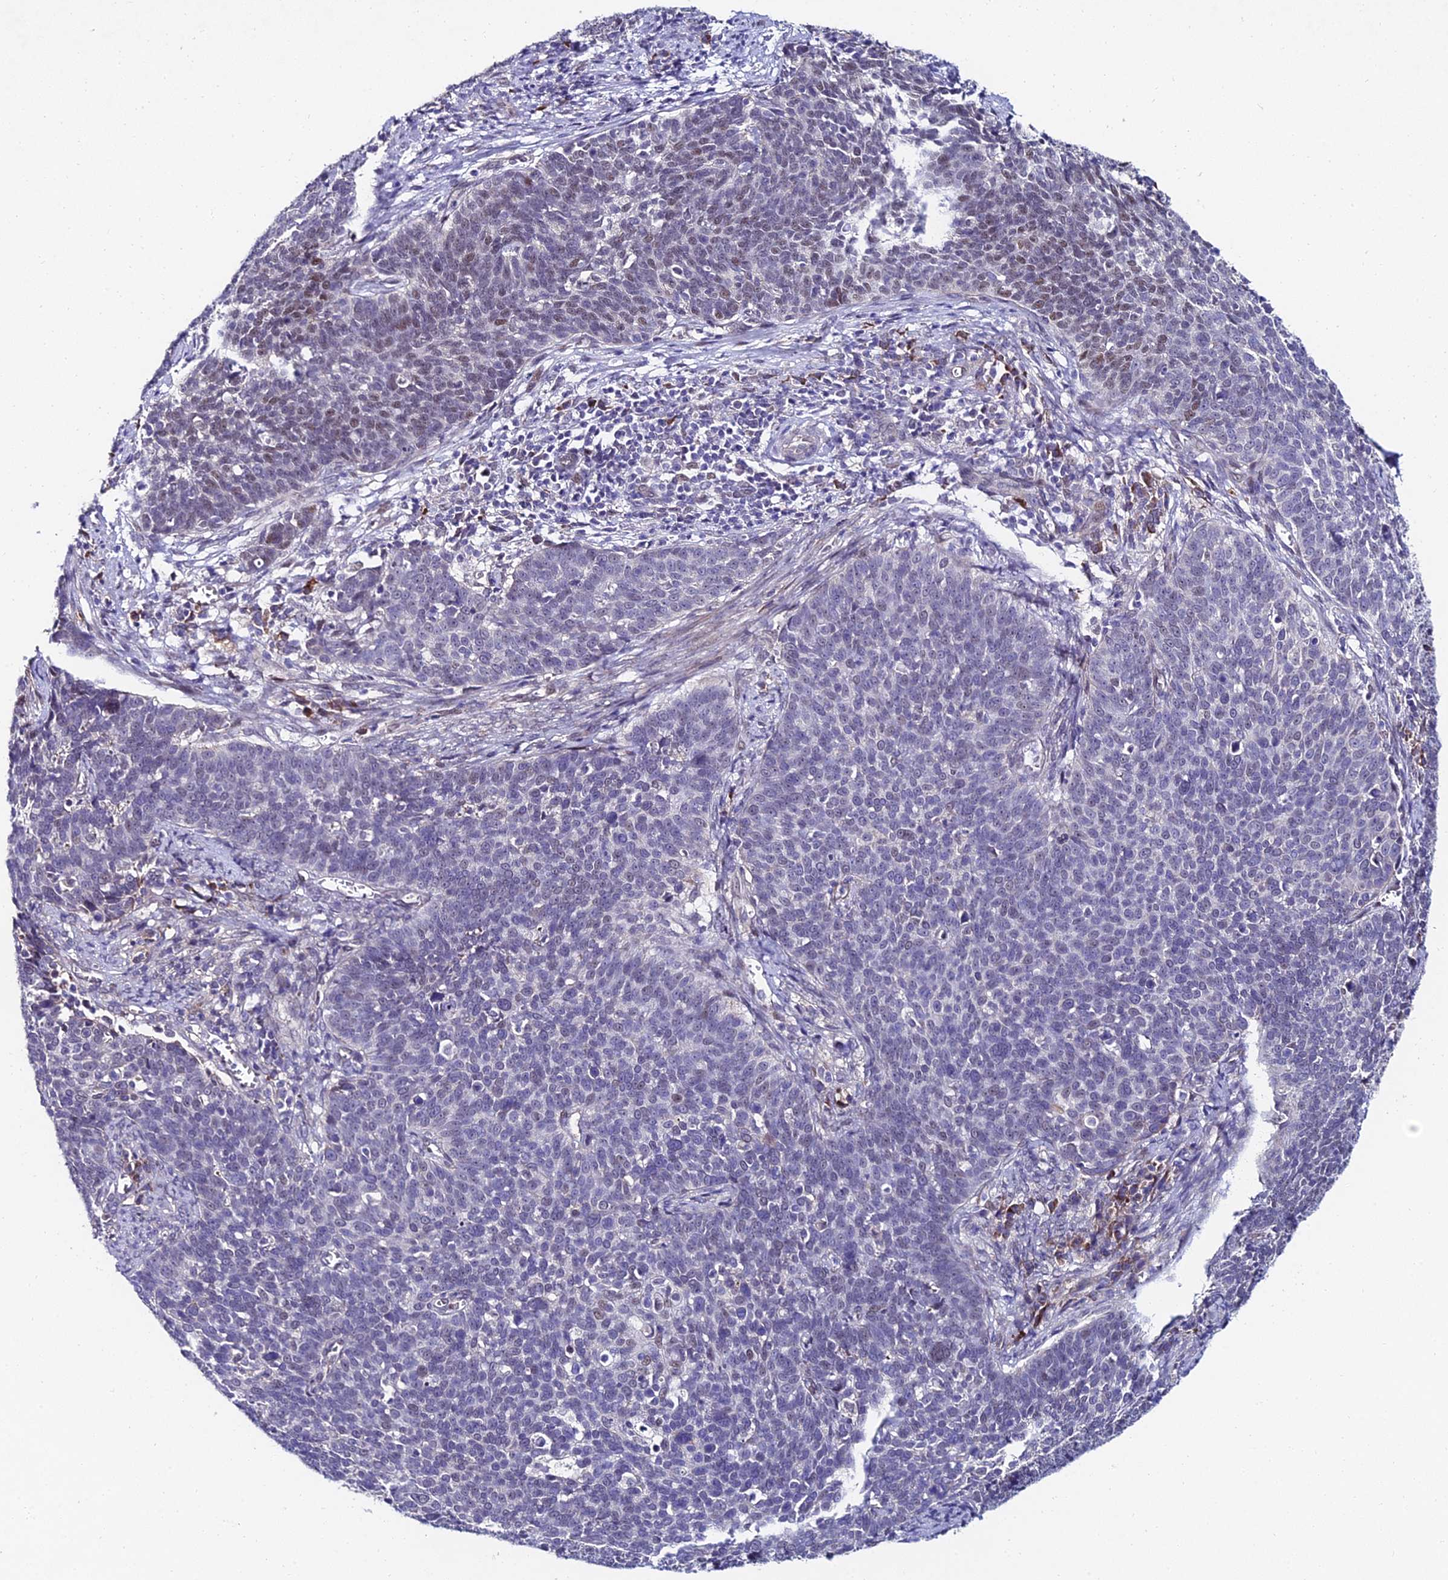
{"staining": {"intensity": "weak", "quantity": "<25%", "location": "nuclear"}, "tissue": "cervical cancer", "cell_type": "Tumor cells", "image_type": "cancer", "snomed": [{"axis": "morphology", "description": "Squamous cell carcinoma, NOS"}, {"axis": "topography", "description": "Cervix"}], "caption": "Cervical cancer (squamous cell carcinoma) was stained to show a protein in brown. There is no significant staining in tumor cells.", "gene": "TRIM24", "patient": {"sex": "female", "age": 39}}